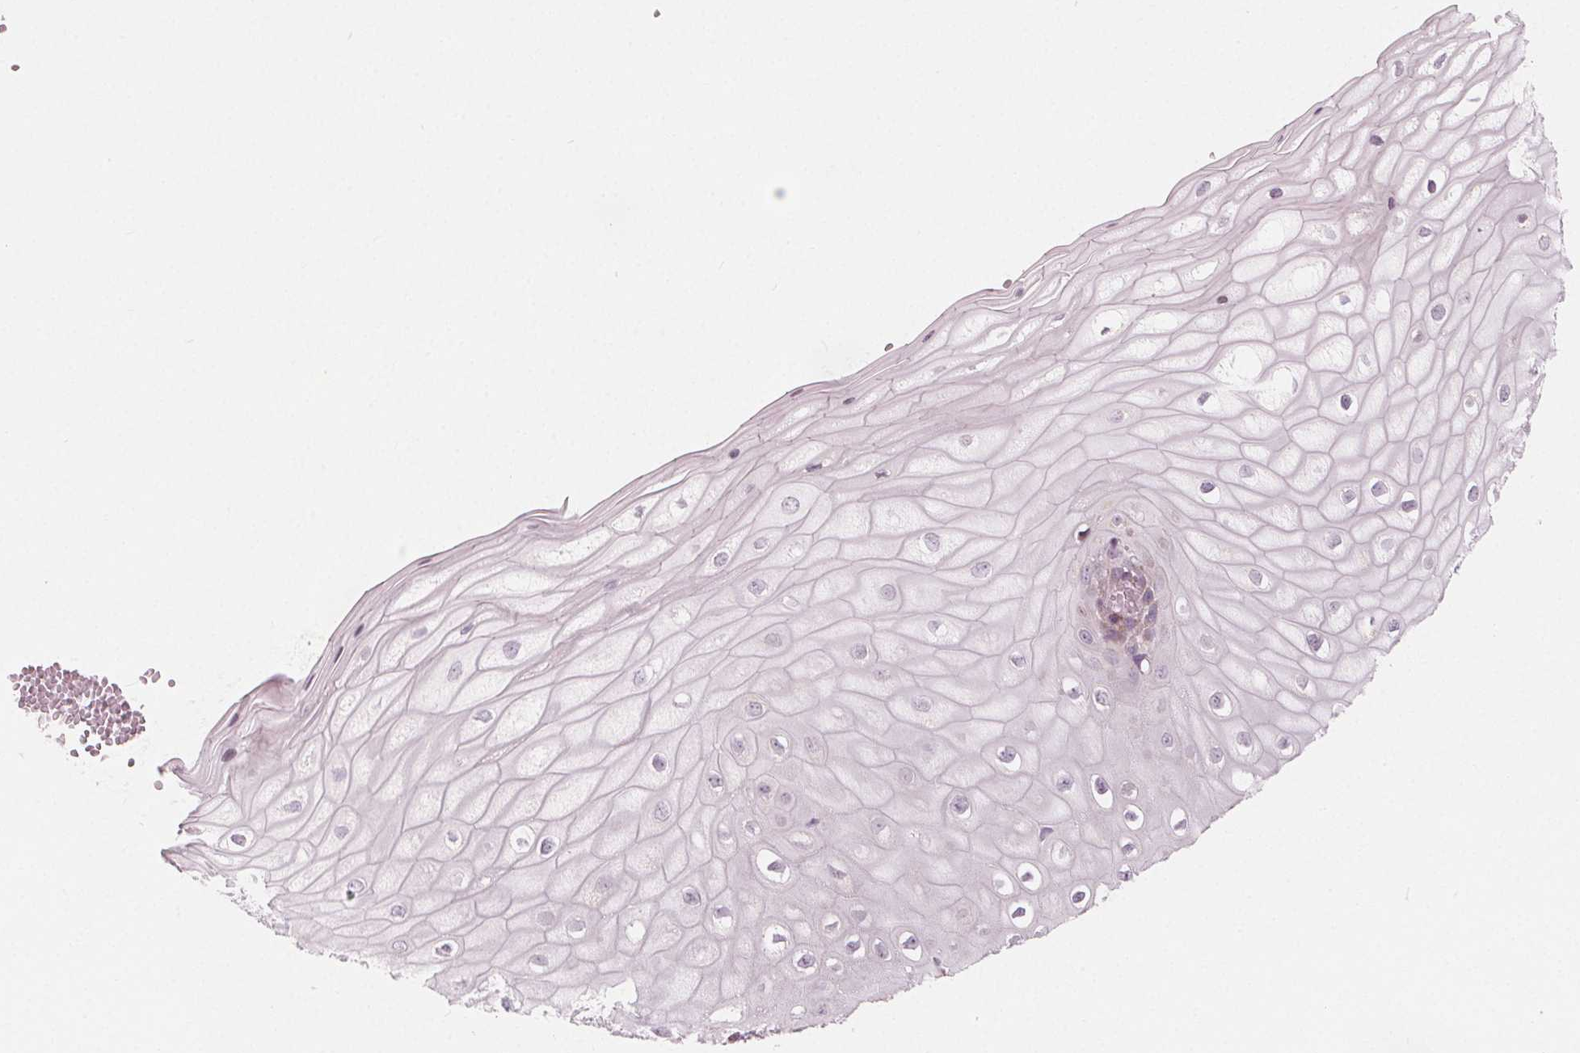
{"staining": {"intensity": "weak", "quantity": "25%-75%", "location": "cytoplasmic/membranous"}, "tissue": "cervix", "cell_type": "Glandular cells", "image_type": "normal", "snomed": [{"axis": "morphology", "description": "Normal tissue, NOS"}, {"axis": "topography", "description": "Cervix"}], "caption": "Immunohistochemical staining of benign cervix exhibits weak cytoplasmic/membranous protein positivity in approximately 25%-75% of glandular cells. (DAB (3,3'-diaminobenzidine) = brown stain, brightfield microscopy at high magnification).", "gene": "NUP210L", "patient": {"sex": "female", "age": 37}}